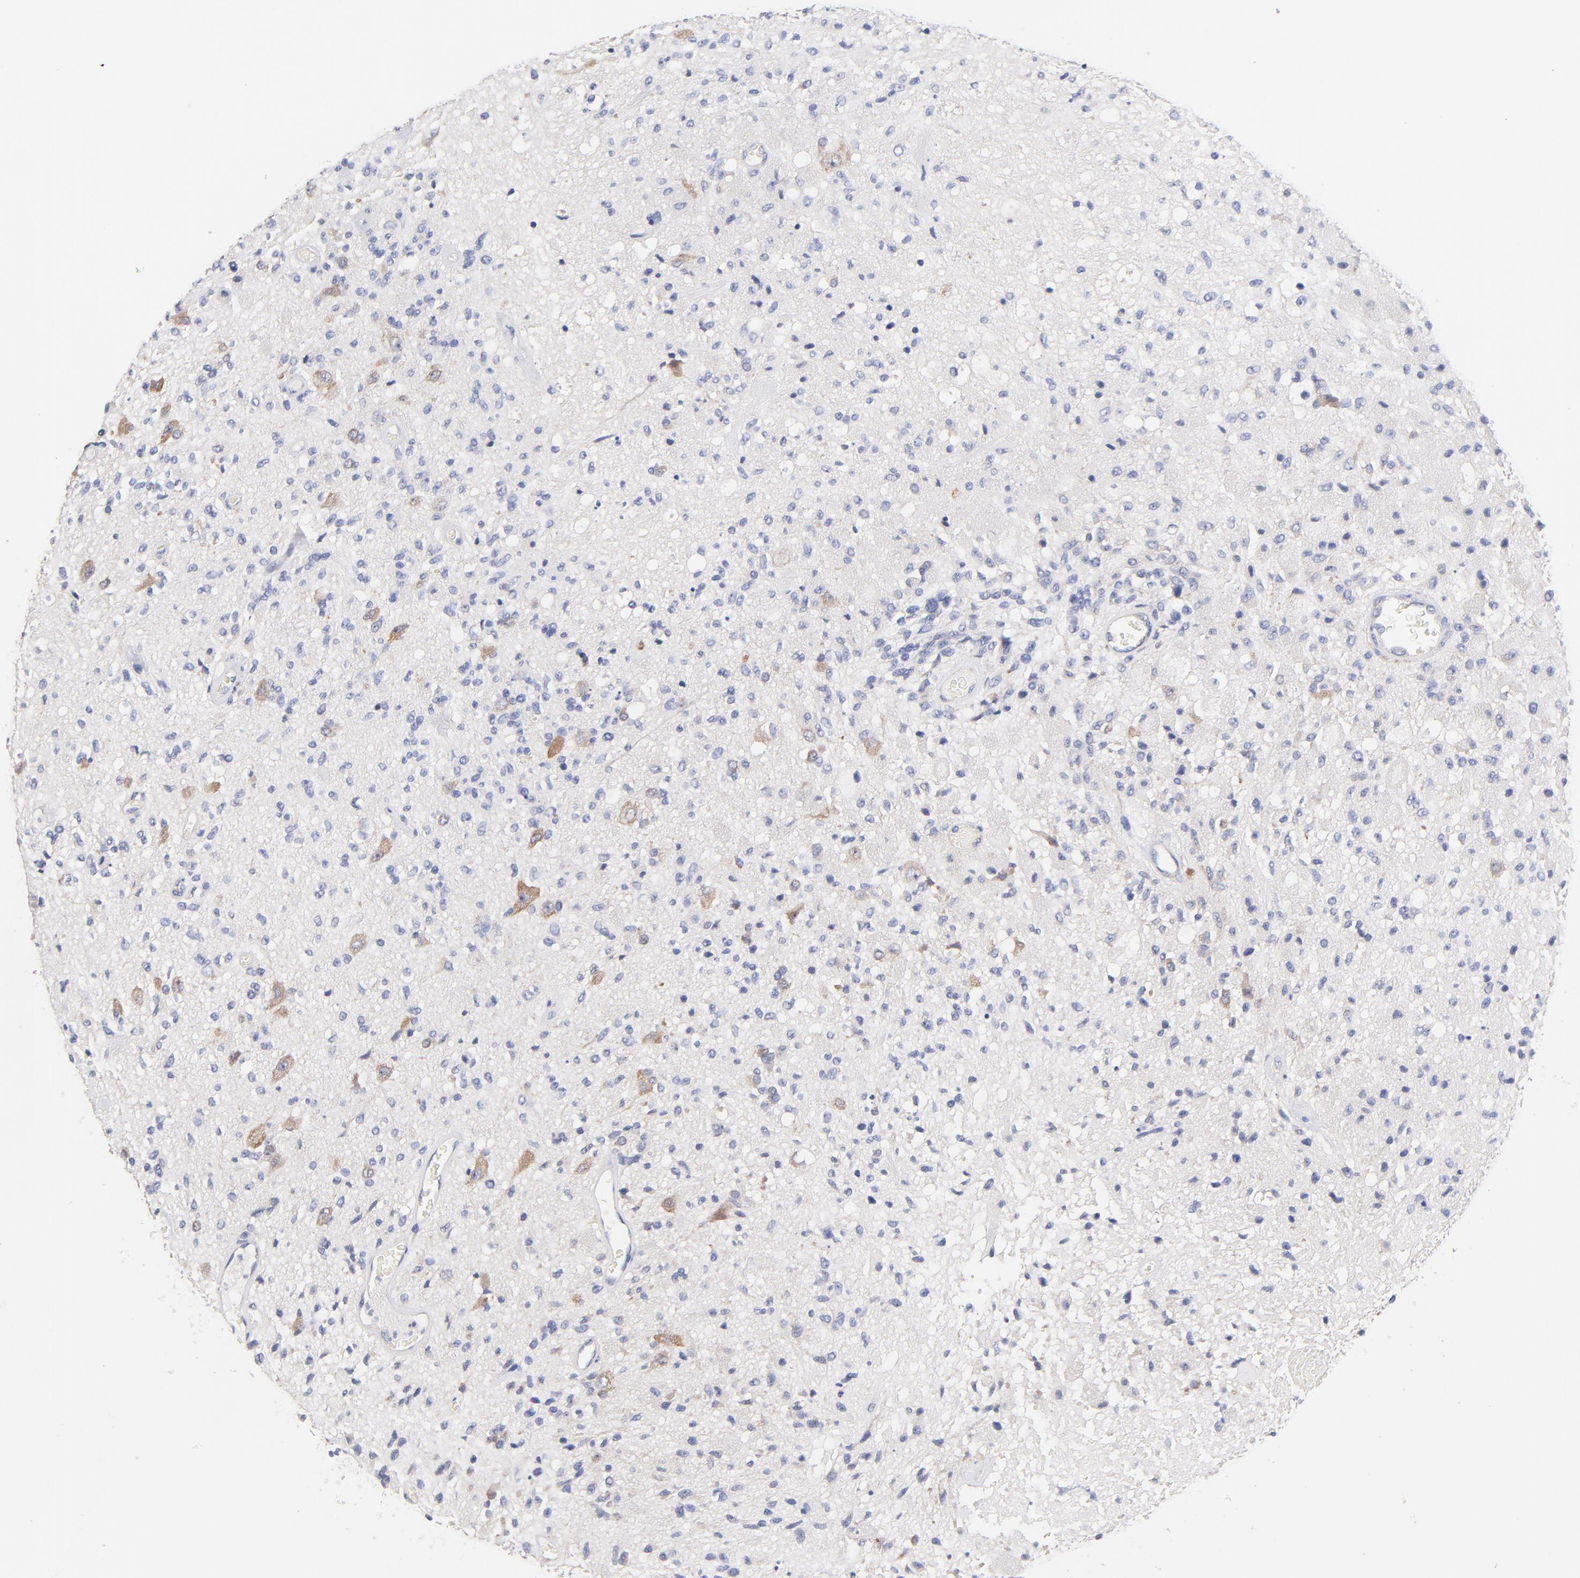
{"staining": {"intensity": "negative", "quantity": "none", "location": "none"}, "tissue": "glioma", "cell_type": "Tumor cells", "image_type": "cancer", "snomed": [{"axis": "morphology", "description": "Normal tissue, NOS"}, {"axis": "morphology", "description": "Glioma, malignant, High grade"}, {"axis": "topography", "description": "Cerebral cortex"}], "caption": "Immunohistochemistry of glioma displays no positivity in tumor cells.", "gene": "TNFRSF13C", "patient": {"sex": "male", "age": 77}}